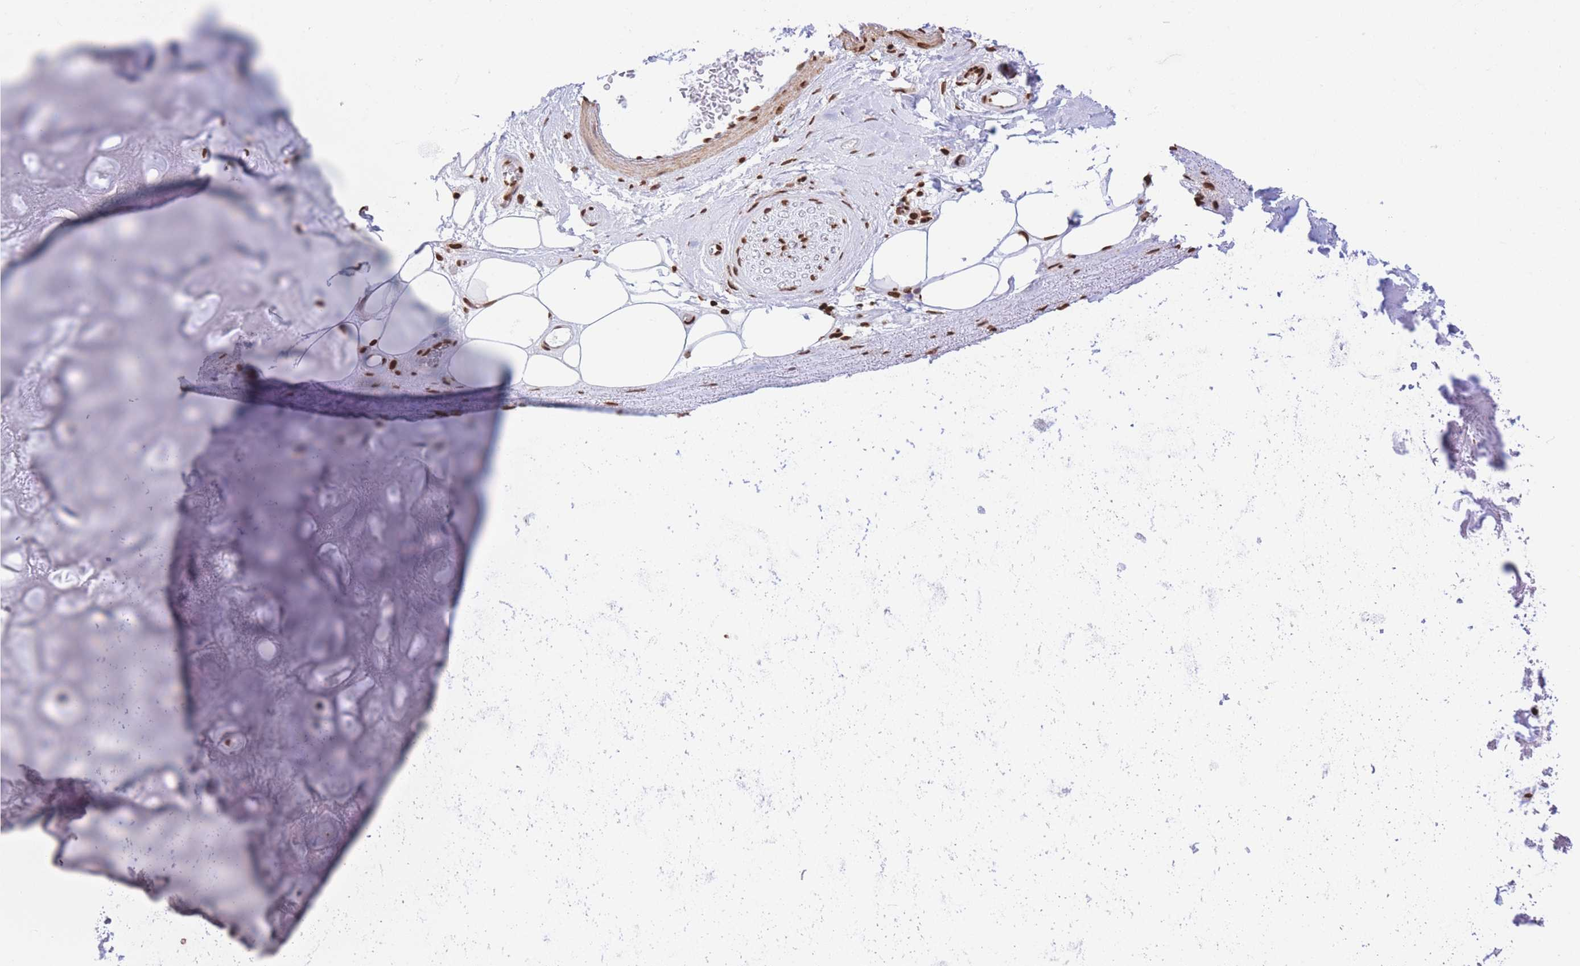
{"staining": {"intensity": "strong", "quantity": ">75%", "location": "nuclear"}, "tissue": "adipose tissue", "cell_type": "Adipocytes", "image_type": "normal", "snomed": [{"axis": "morphology", "description": "Normal tissue, NOS"}, {"axis": "topography", "description": "Cartilage tissue"}], "caption": "Immunohistochemical staining of benign human adipose tissue exhibits >75% levels of strong nuclear protein positivity in approximately >75% of adipocytes.", "gene": "H2BC10", "patient": {"sex": "male", "age": 81}}